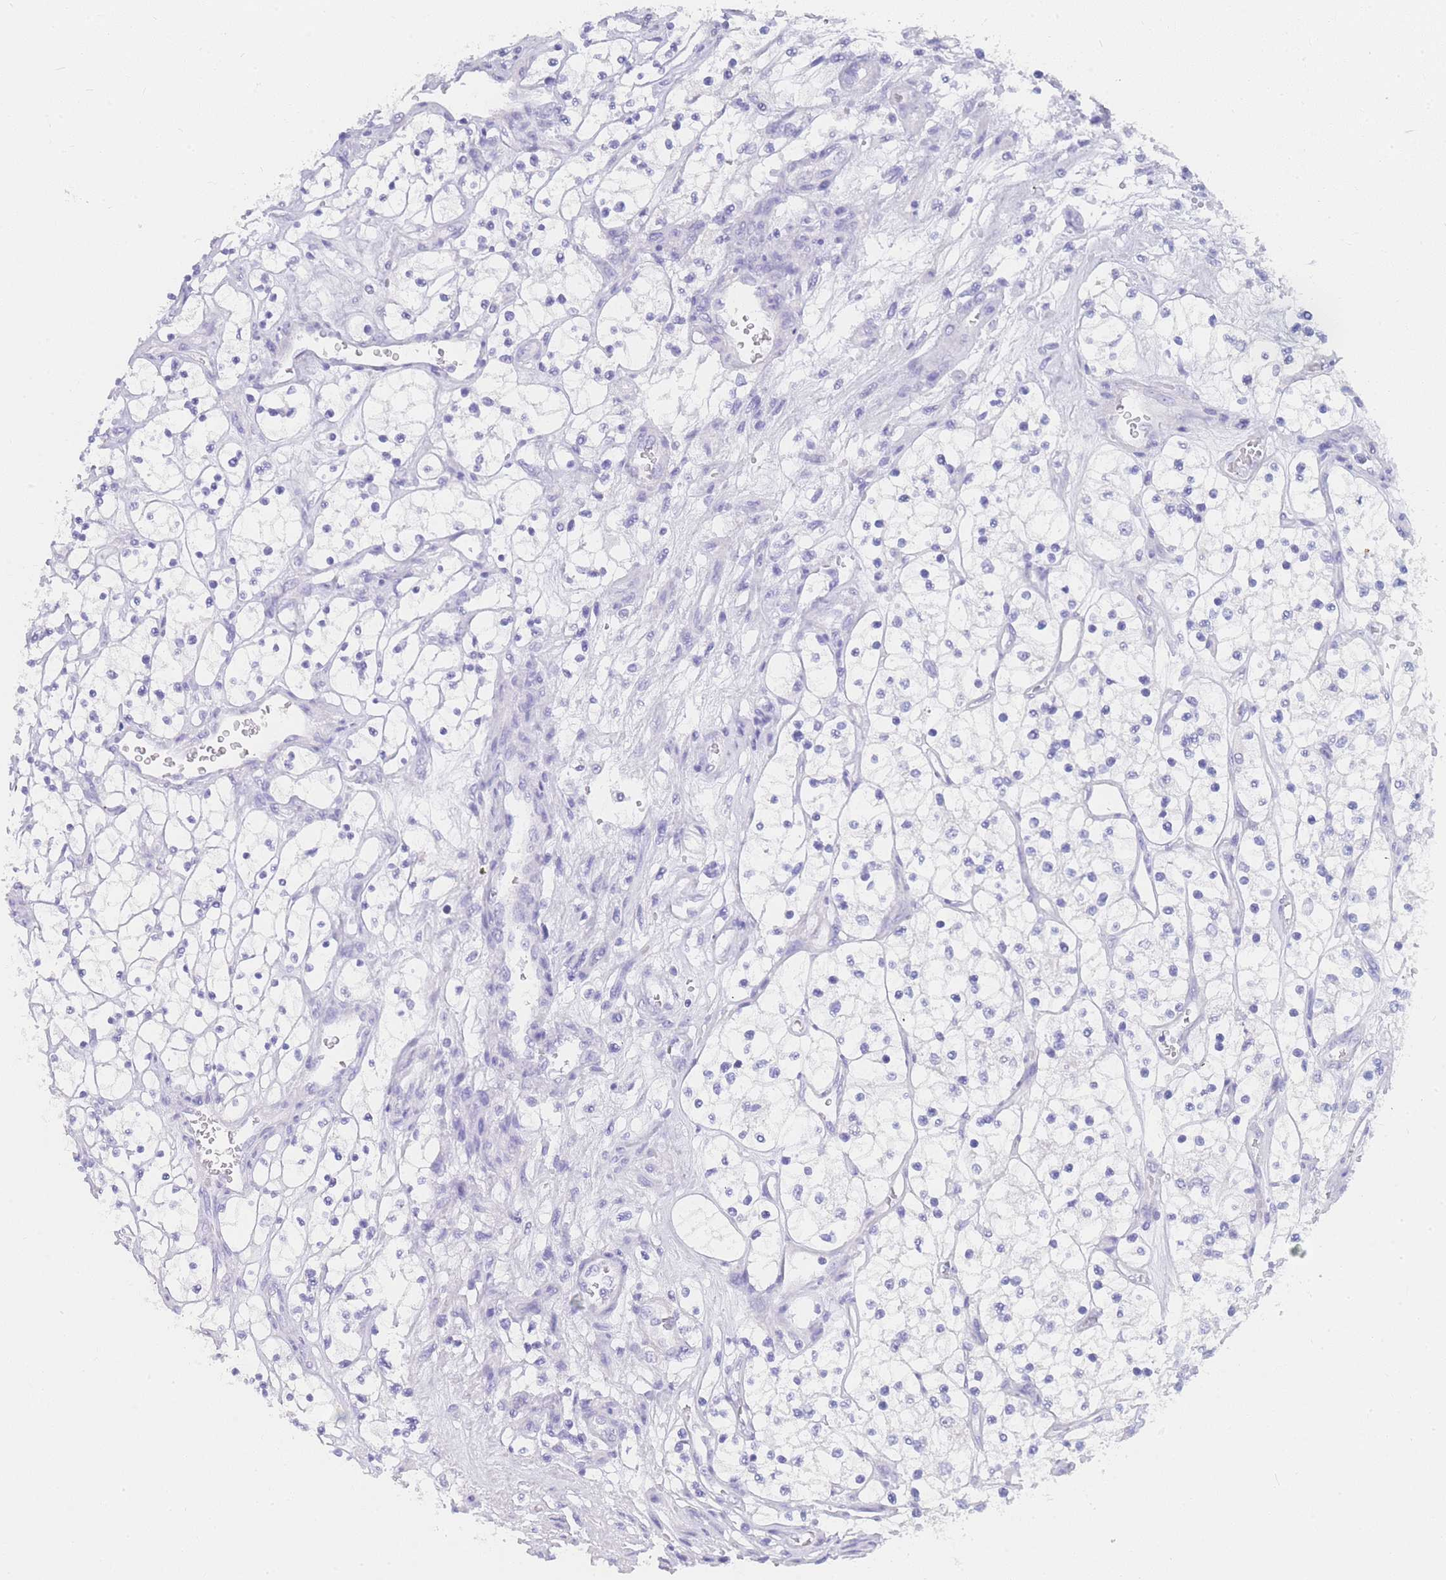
{"staining": {"intensity": "negative", "quantity": "none", "location": "none"}, "tissue": "renal cancer", "cell_type": "Tumor cells", "image_type": "cancer", "snomed": [{"axis": "morphology", "description": "Adenocarcinoma, NOS"}, {"axis": "topography", "description": "Kidney"}], "caption": "The micrograph reveals no significant positivity in tumor cells of adenocarcinoma (renal).", "gene": "LZTFL1", "patient": {"sex": "female", "age": 69}}